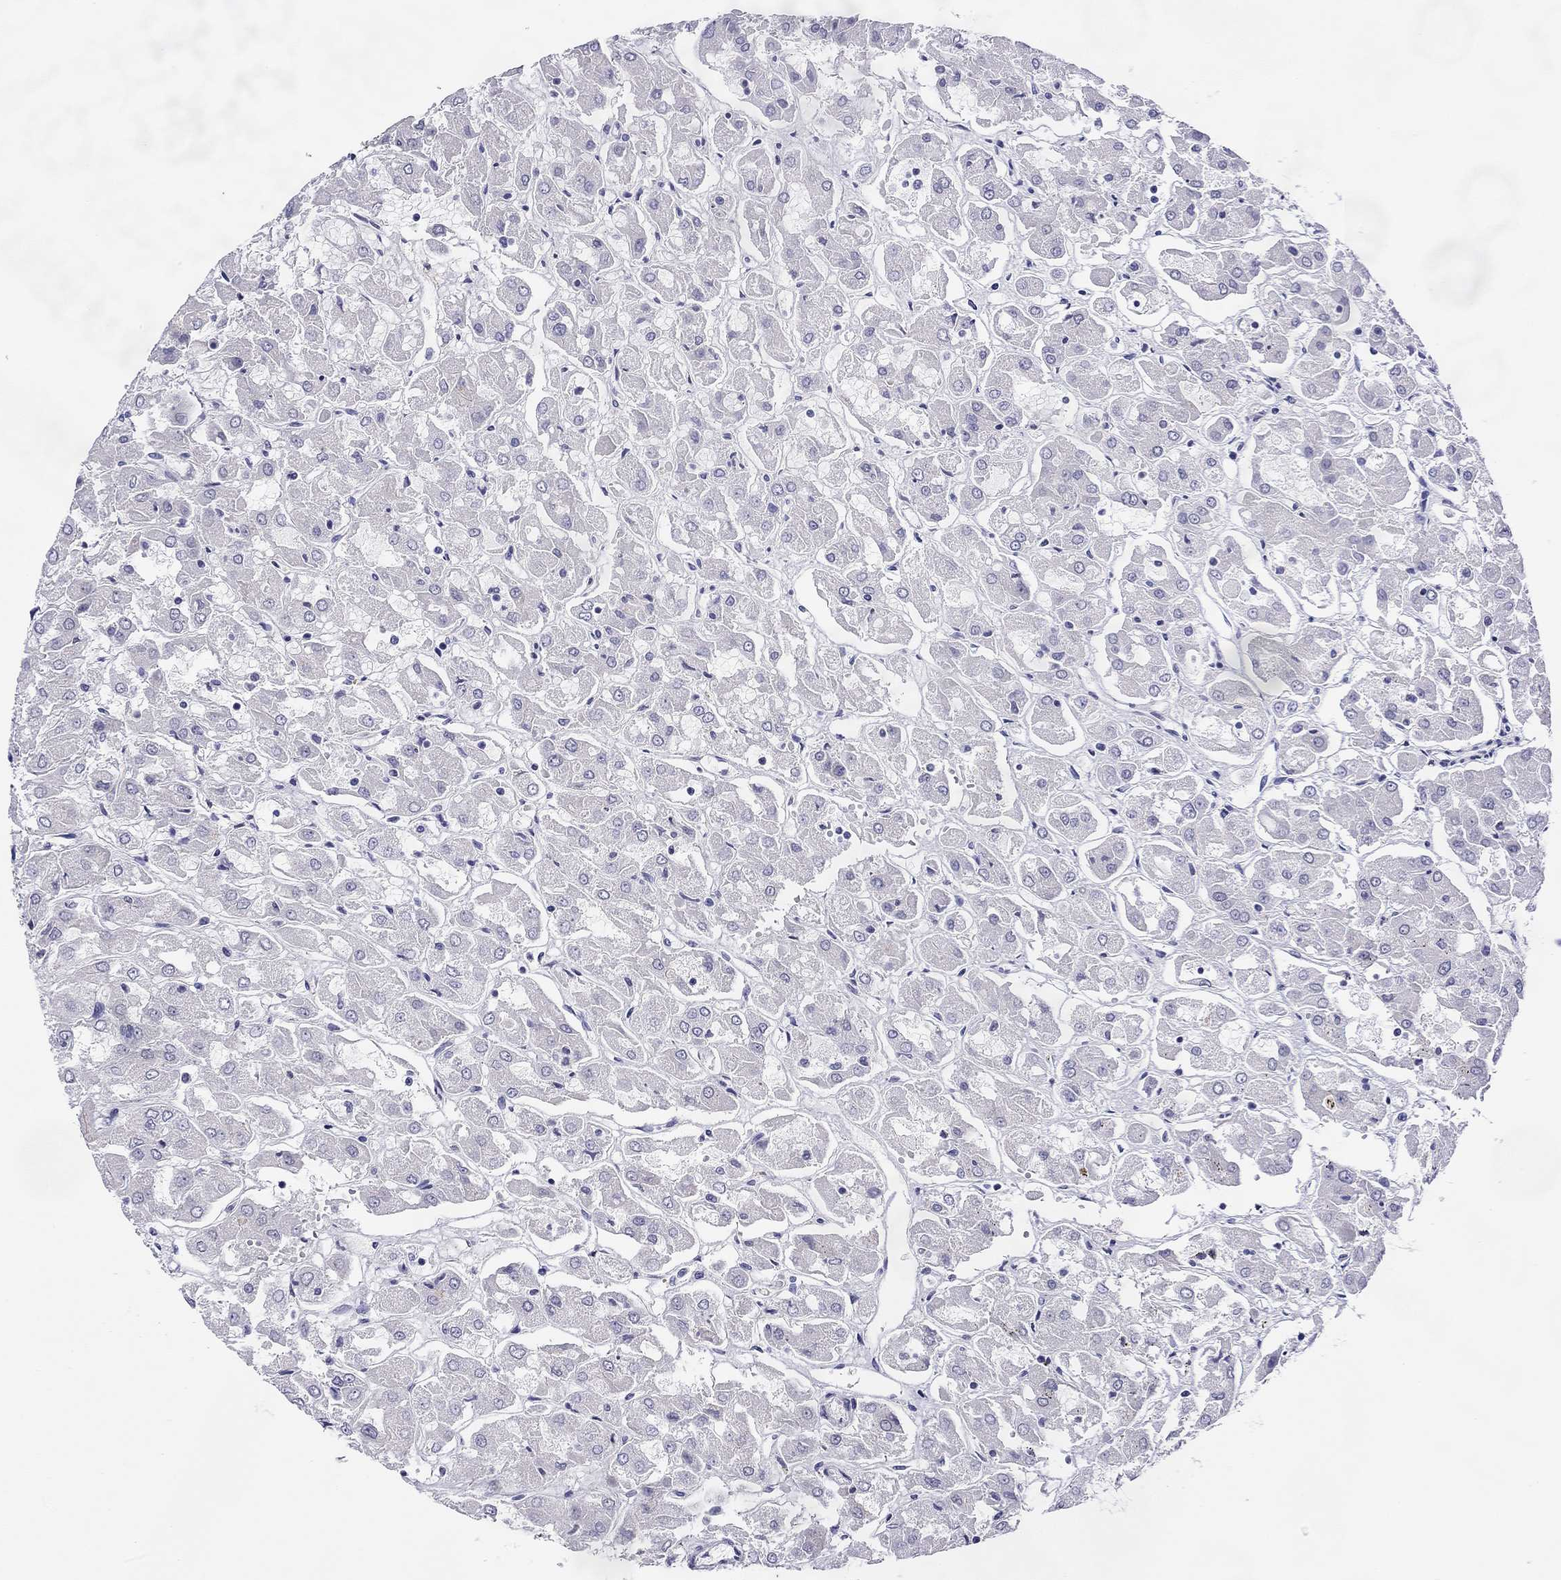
{"staining": {"intensity": "negative", "quantity": "none", "location": "none"}, "tissue": "renal cancer", "cell_type": "Tumor cells", "image_type": "cancer", "snomed": [{"axis": "morphology", "description": "Adenocarcinoma, NOS"}, {"axis": "topography", "description": "Kidney"}], "caption": "Adenocarcinoma (renal) was stained to show a protein in brown. There is no significant positivity in tumor cells.", "gene": "MYMX", "patient": {"sex": "male", "age": 72}}